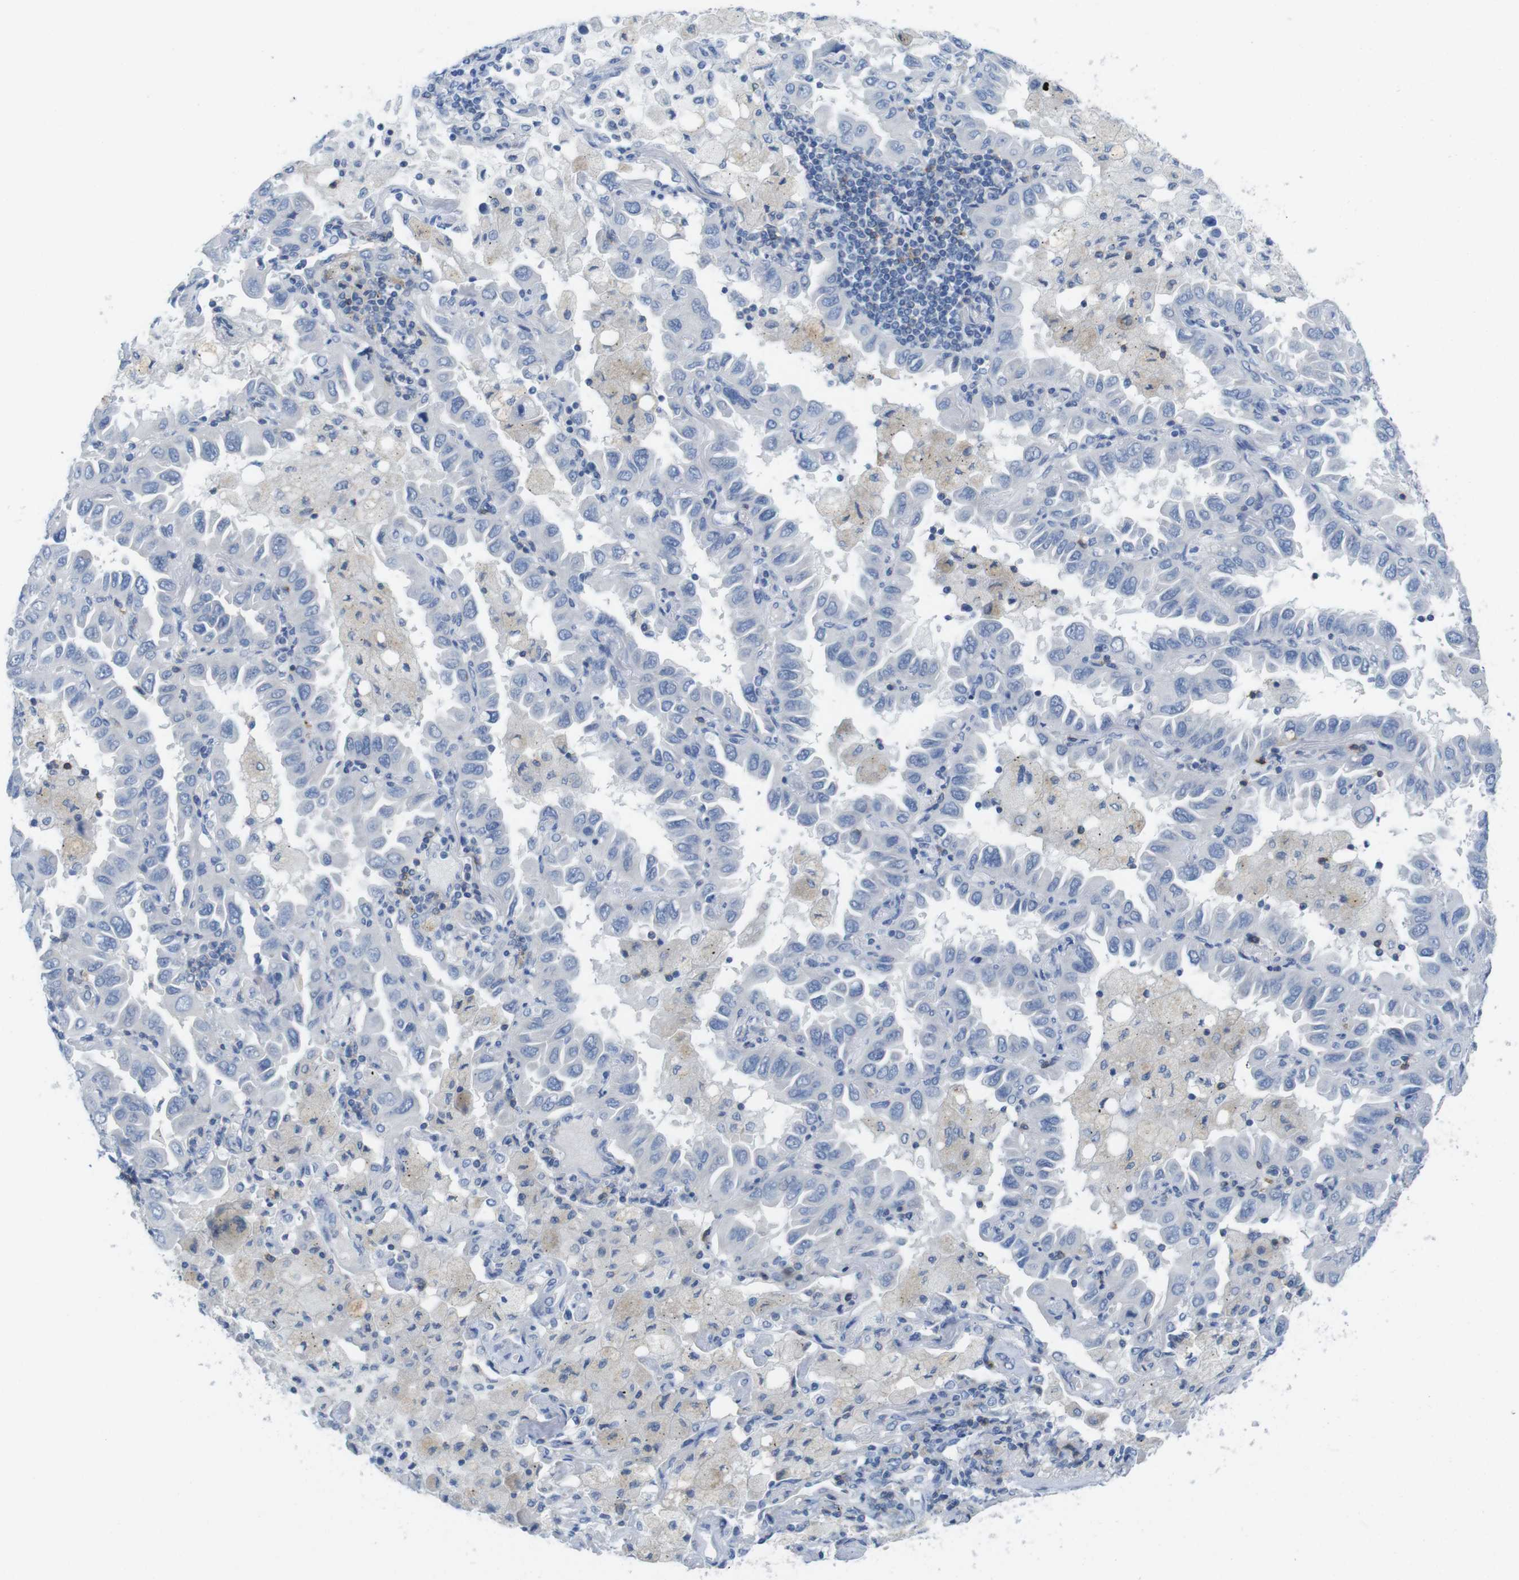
{"staining": {"intensity": "negative", "quantity": "none", "location": "none"}, "tissue": "lung cancer", "cell_type": "Tumor cells", "image_type": "cancer", "snomed": [{"axis": "morphology", "description": "Adenocarcinoma, NOS"}, {"axis": "topography", "description": "Lung"}], "caption": "Lung adenocarcinoma was stained to show a protein in brown. There is no significant expression in tumor cells.", "gene": "CD5", "patient": {"sex": "male", "age": 64}}